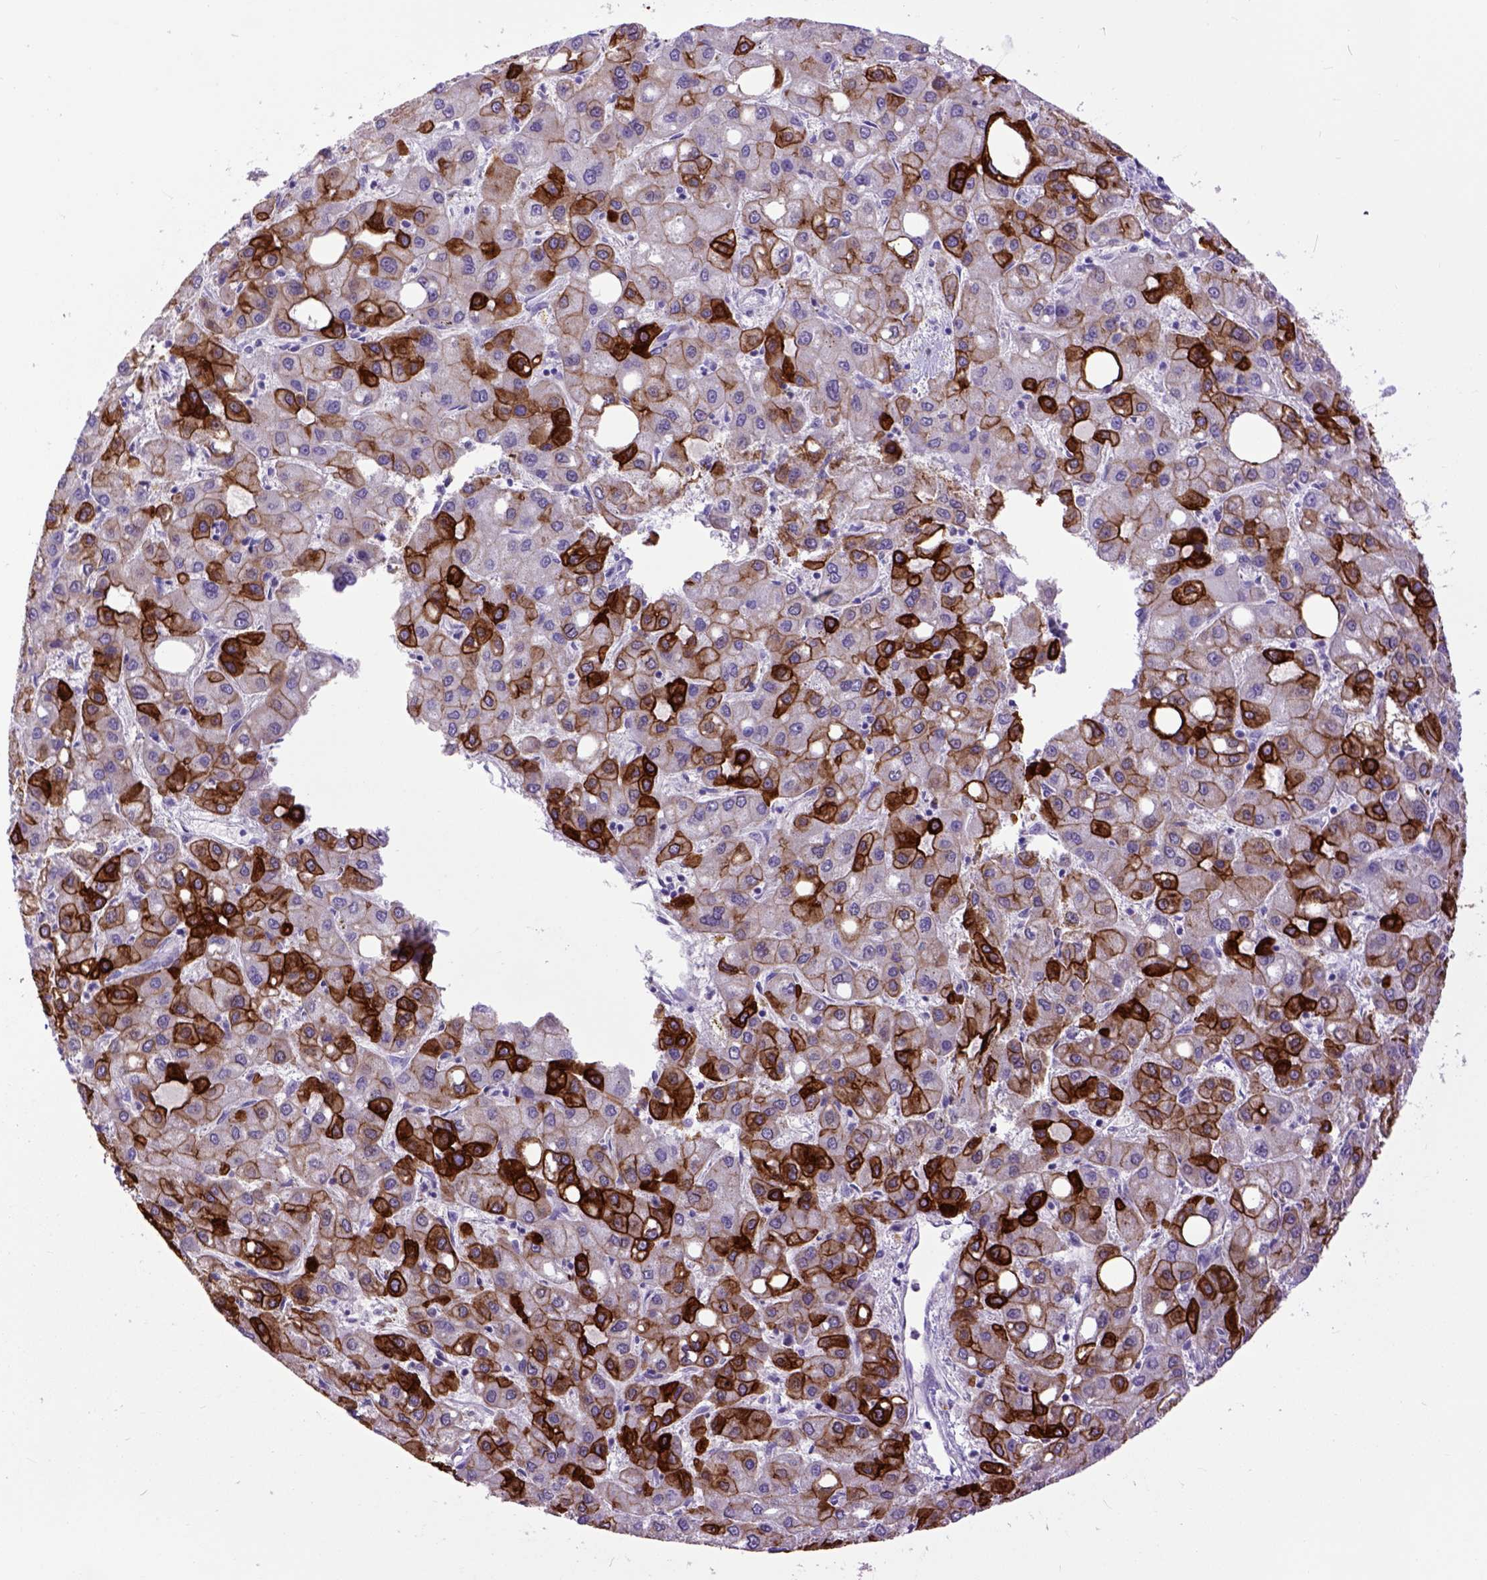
{"staining": {"intensity": "strong", "quantity": "25%-75%", "location": "cytoplasmic/membranous"}, "tissue": "liver cancer", "cell_type": "Tumor cells", "image_type": "cancer", "snomed": [{"axis": "morphology", "description": "Carcinoma, Hepatocellular, NOS"}, {"axis": "topography", "description": "Liver"}], "caption": "Liver hepatocellular carcinoma stained with a brown dye reveals strong cytoplasmic/membranous positive staining in about 25%-75% of tumor cells.", "gene": "RAB25", "patient": {"sex": "male", "age": 73}}